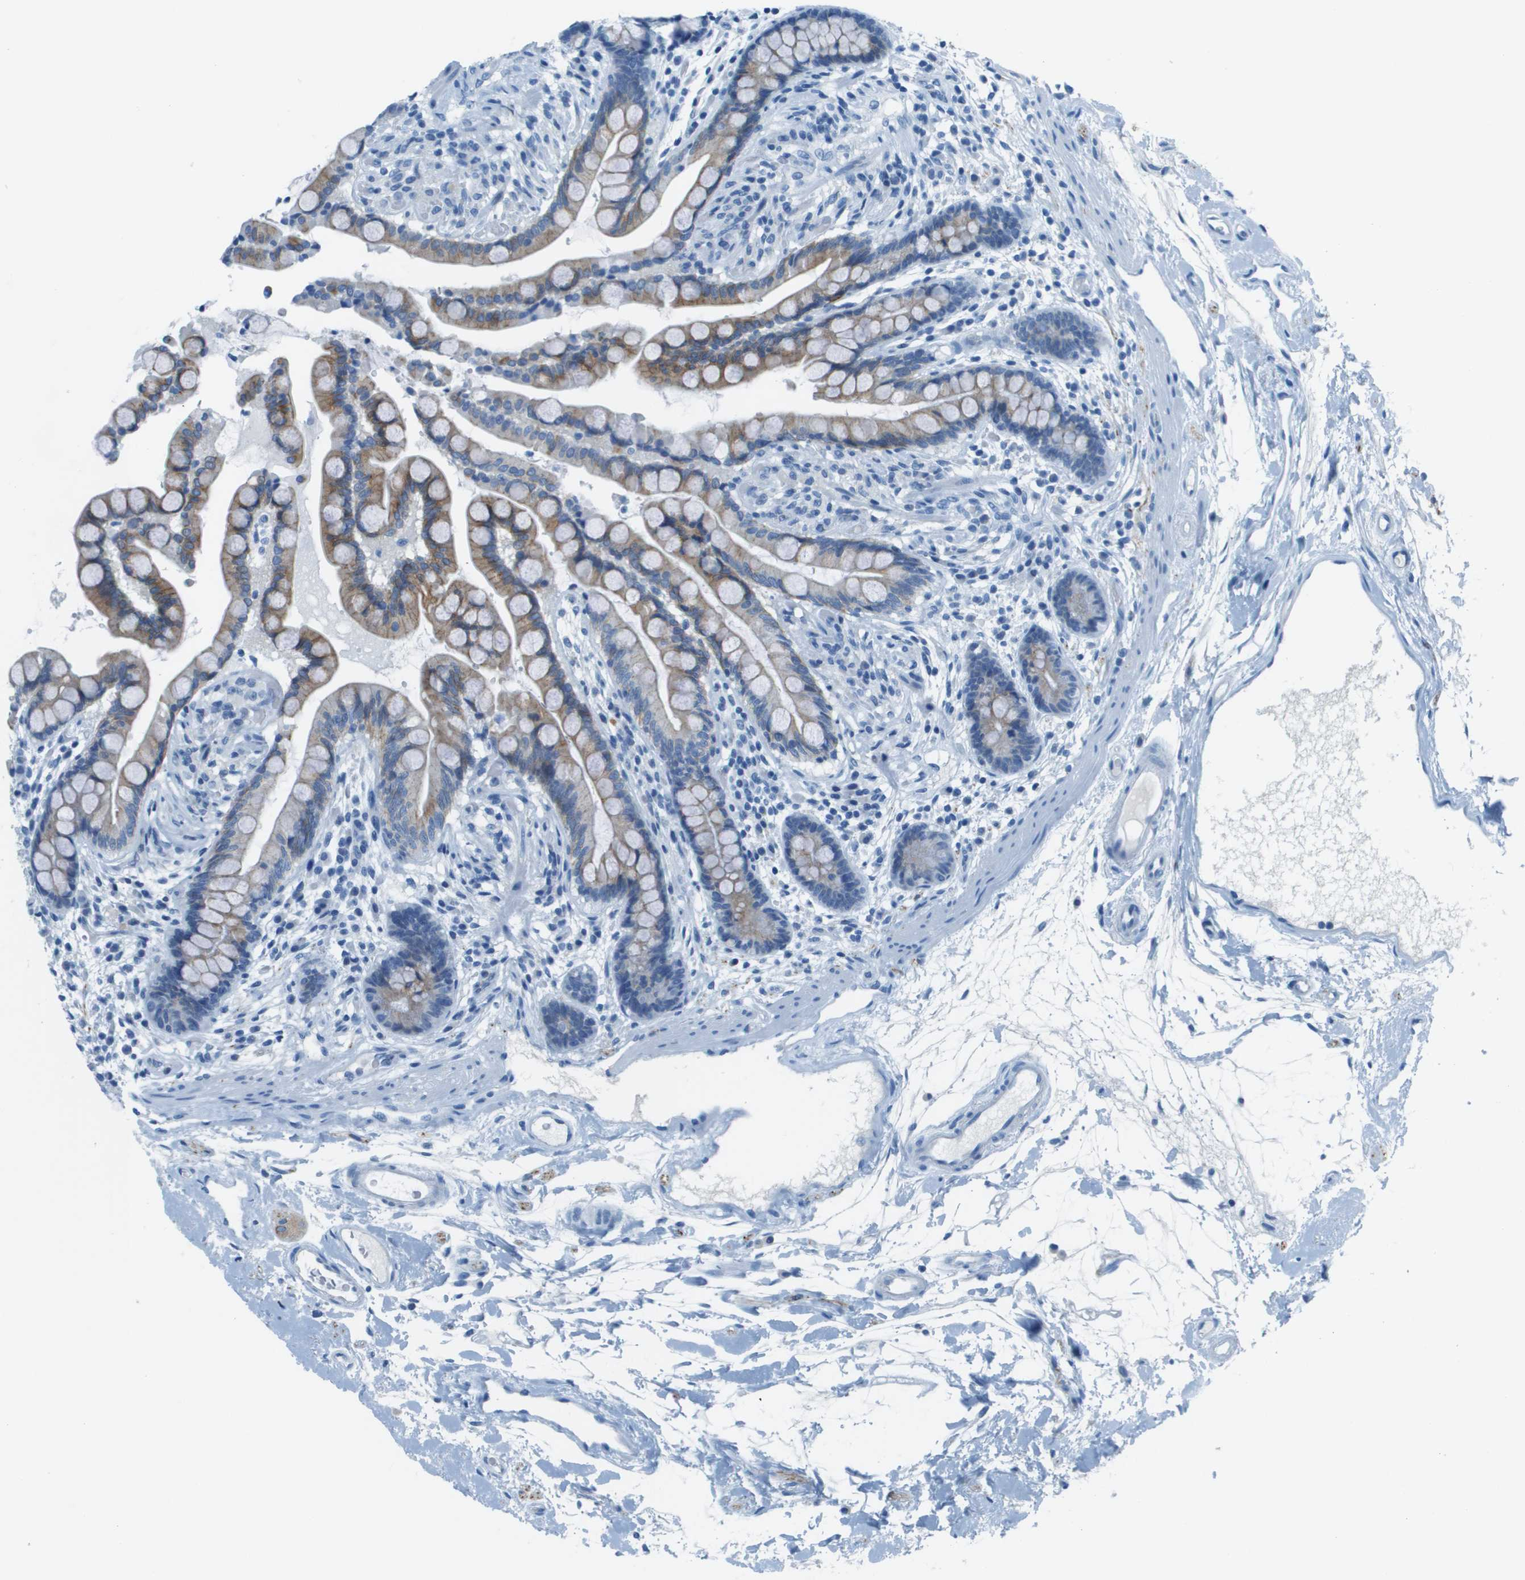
{"staining": {"intensity": "negative", "quantity": "none", "location": "none"}, "tissue": "colon", "cell_type": "Endothelial cells", "image_type": "normal", "snomed": [{"axis": "morphology", "description": "Normal tissue, NOS"}, {"axis": "topography", "description": "Colon"}], "caption": "Immunohistochemistry photomicrograph of unremarkable colon: human colon stained with DAB (3,3'-diaminobenzidine) exhibits no significant protein expression in endothelial cells.", "gene": "SLC16A10", "patient": {"sex": "male", "age": 73}}